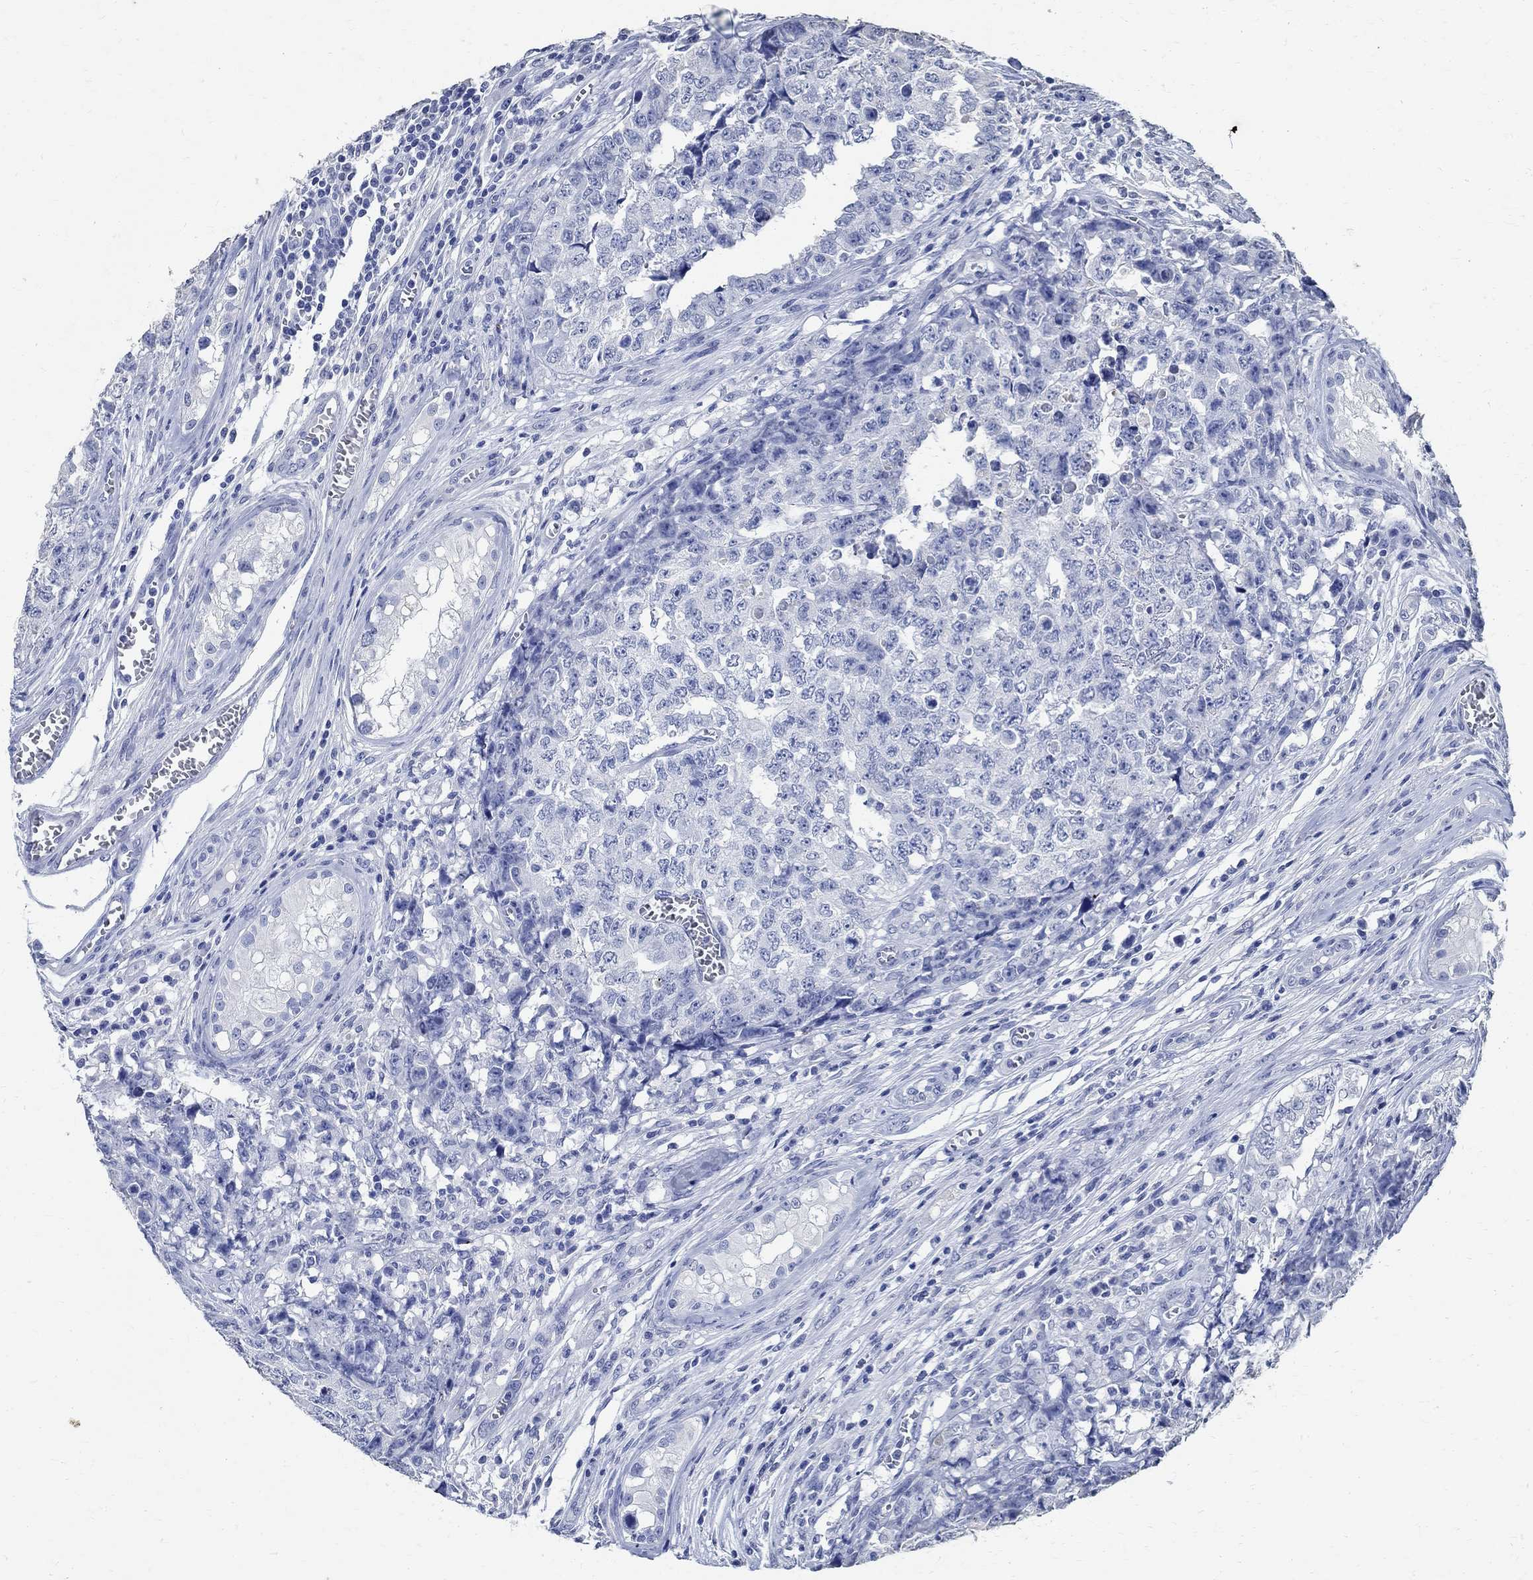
{"staining": {"intensity": "negative", "quantity": "none", "location": "none"}, "tissue": "testis cancer", "cell_type": "Tumor cells", "image_type": "cancer", "snomed": [{"axis": "morphology", "description": "Carcinoma, Embryonal, NOS"}, {"axis": "topography", "description": "Testis"}], "caption": "Tumor cells show no significant protein expression in testis embryonal carcinoma. (IHC, brightfield microscopy, high magnification).", "gene": "TMEM221", "patient": {"sex": "male", "age": 23}}